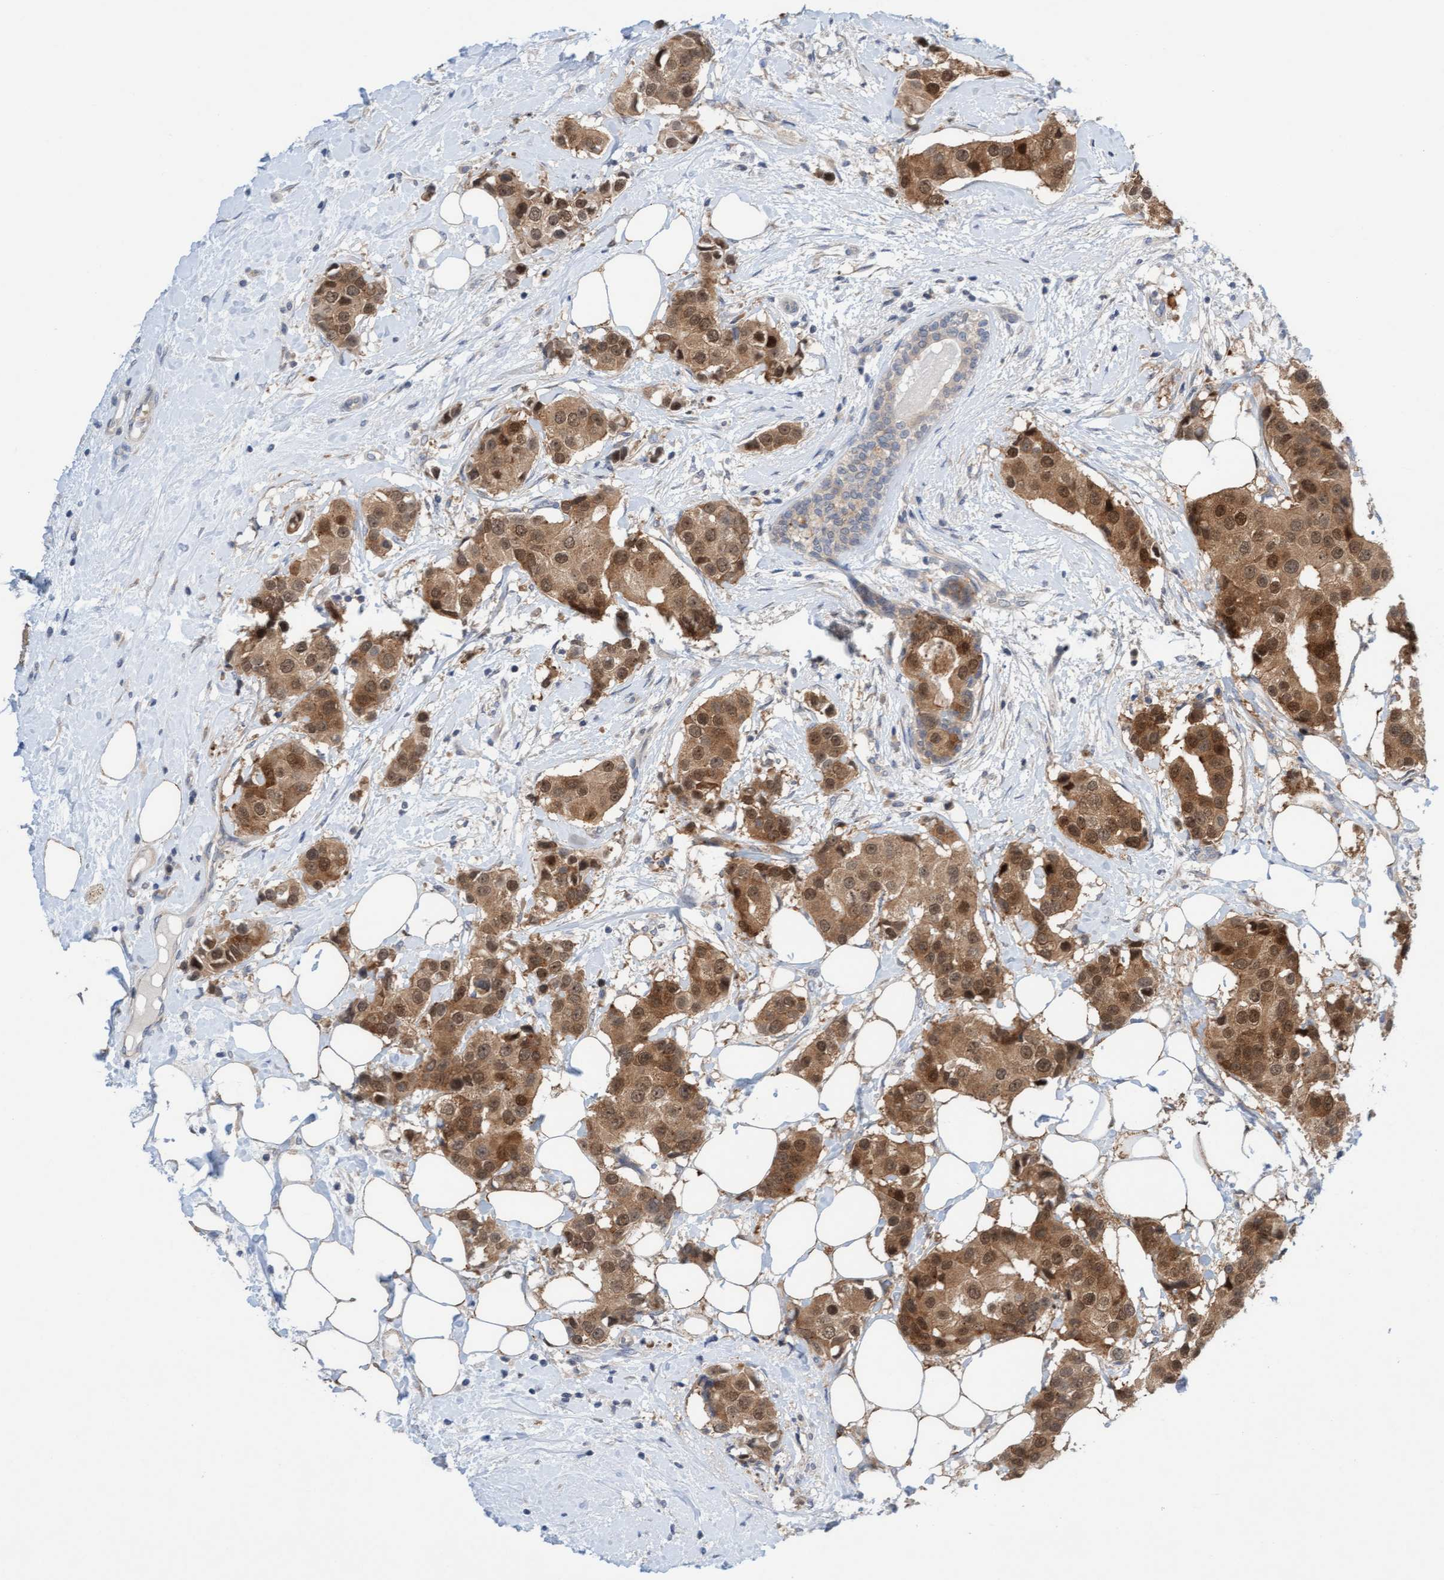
{"staining": {"intensity": "moderate", "quantity": ">75%", "location": "cytoplasmic/membranous,nuclear"}, "tissue": "breast cancer", "cell_type": "Tumor cells", "image_type": "cancer", "snomed": [{"axis": "morphology", "description": "Normal tissue, NOS"}, {"axis": "morphology", "description": "Duct carcinoma"}, {"axis": "topography", "description": "Breast"}], "caption": "The histopathology image shows immunohistochemical staining of breast cancer (infiltrating ductal carcinoma). There is moderate cytoplasmic/membranous and nuclear staining is present in about >75% of tumor cells.", "gene": "AMZ2", "patient": {"sex": "female", "age": 39}}